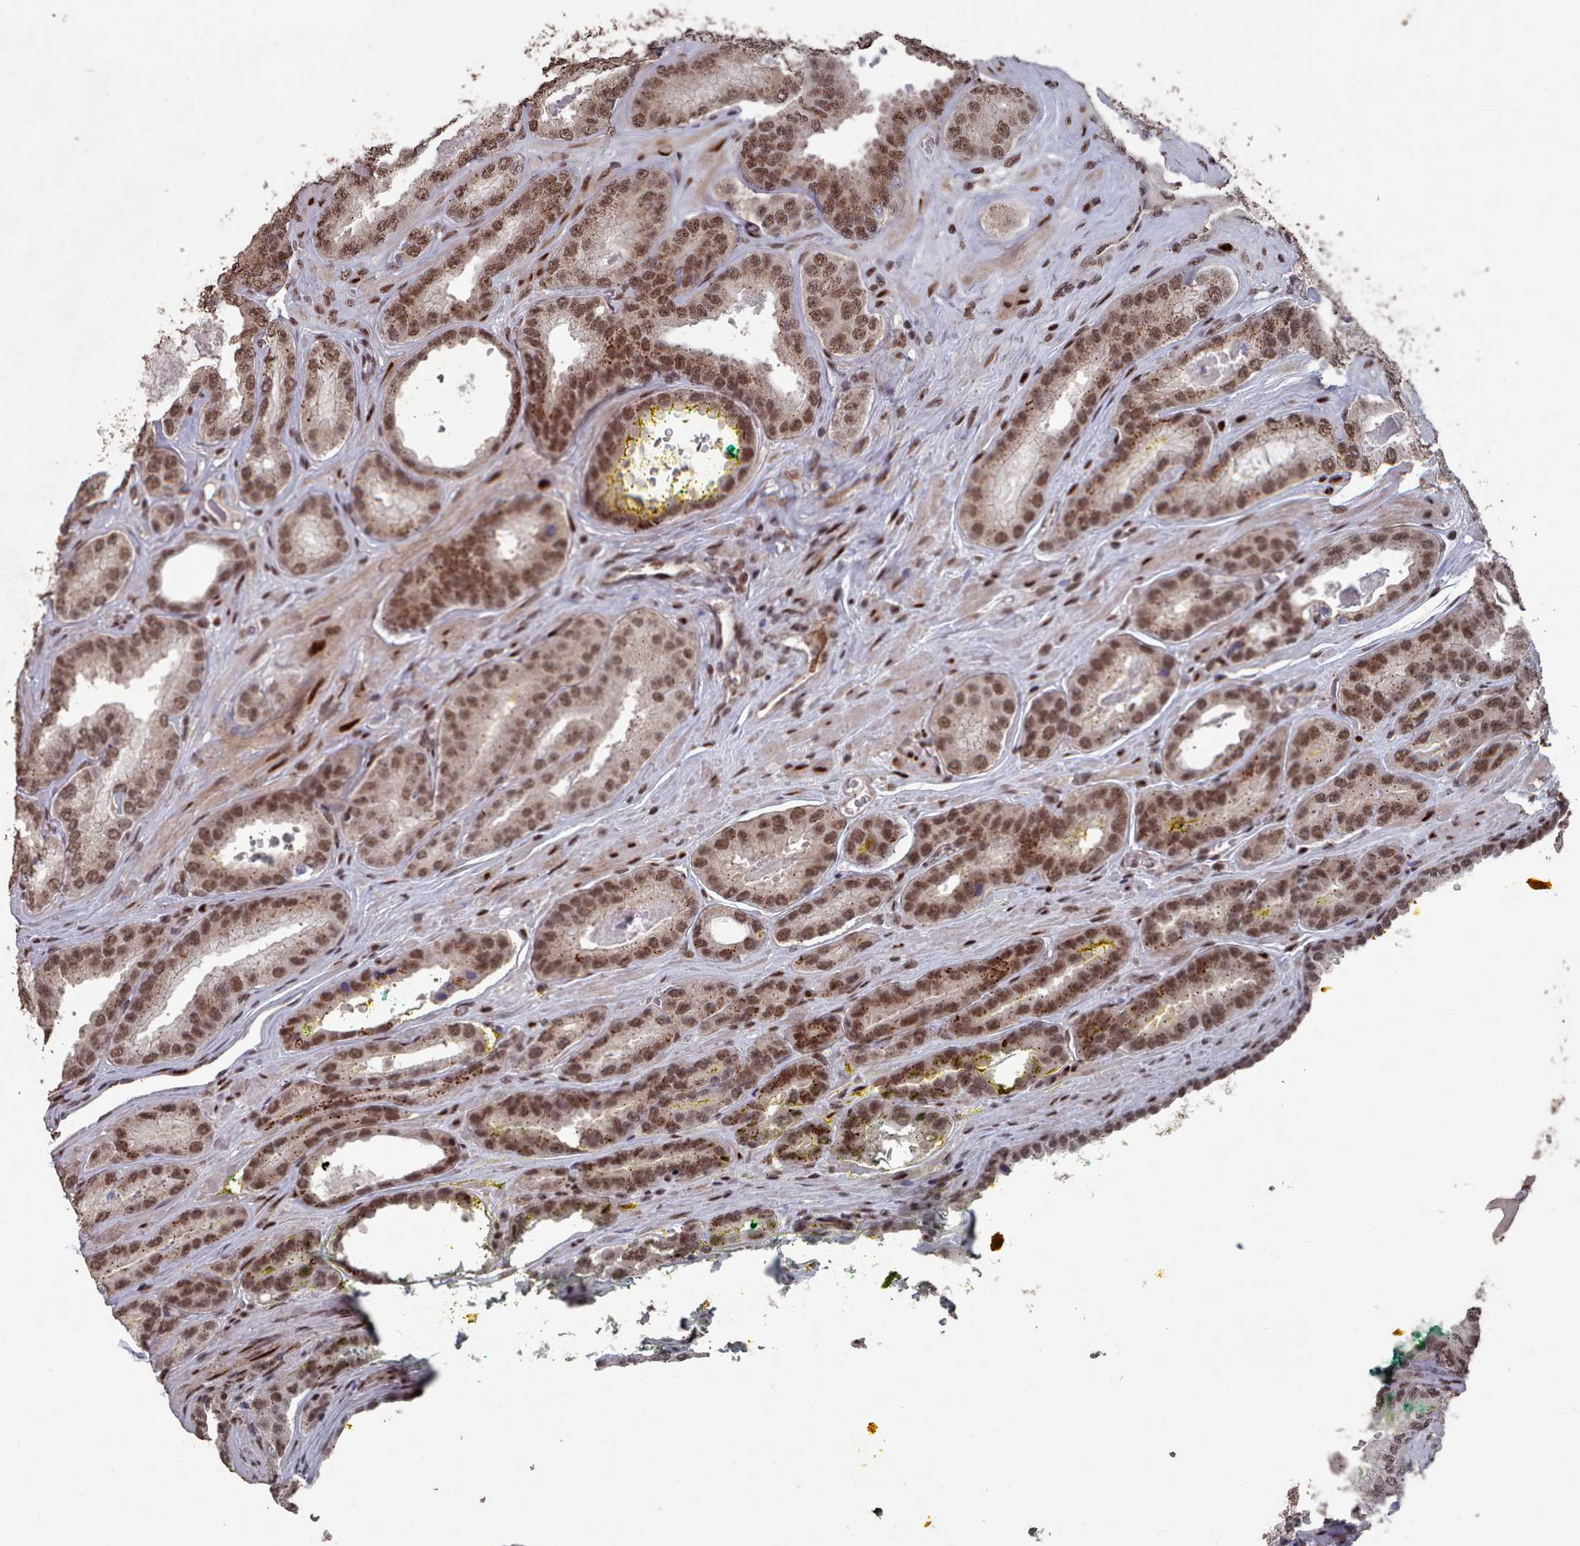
{"staining": {"intensity": "strong", "quantity": ">75%", "location": "cytoplasmic/membranous,nuclear"}, "tissue": "prostate cancer", "cell_type": "Tumor cells", "image_type": "cancer", "snomed": [{"axis": "morphology", "description": "Adenocarcinoma, High grade"}, {"axis": "topography", "description": "Prostate"}], "caption": "Protein expression by immunohistochemistry demonstrates strong cytoplasmic/membranous and nuclear expression in approximately >75% of tumor cells in prostate cancer.", "gene": "PNRC2", "patient": {"sex": "male", "age": 72}}